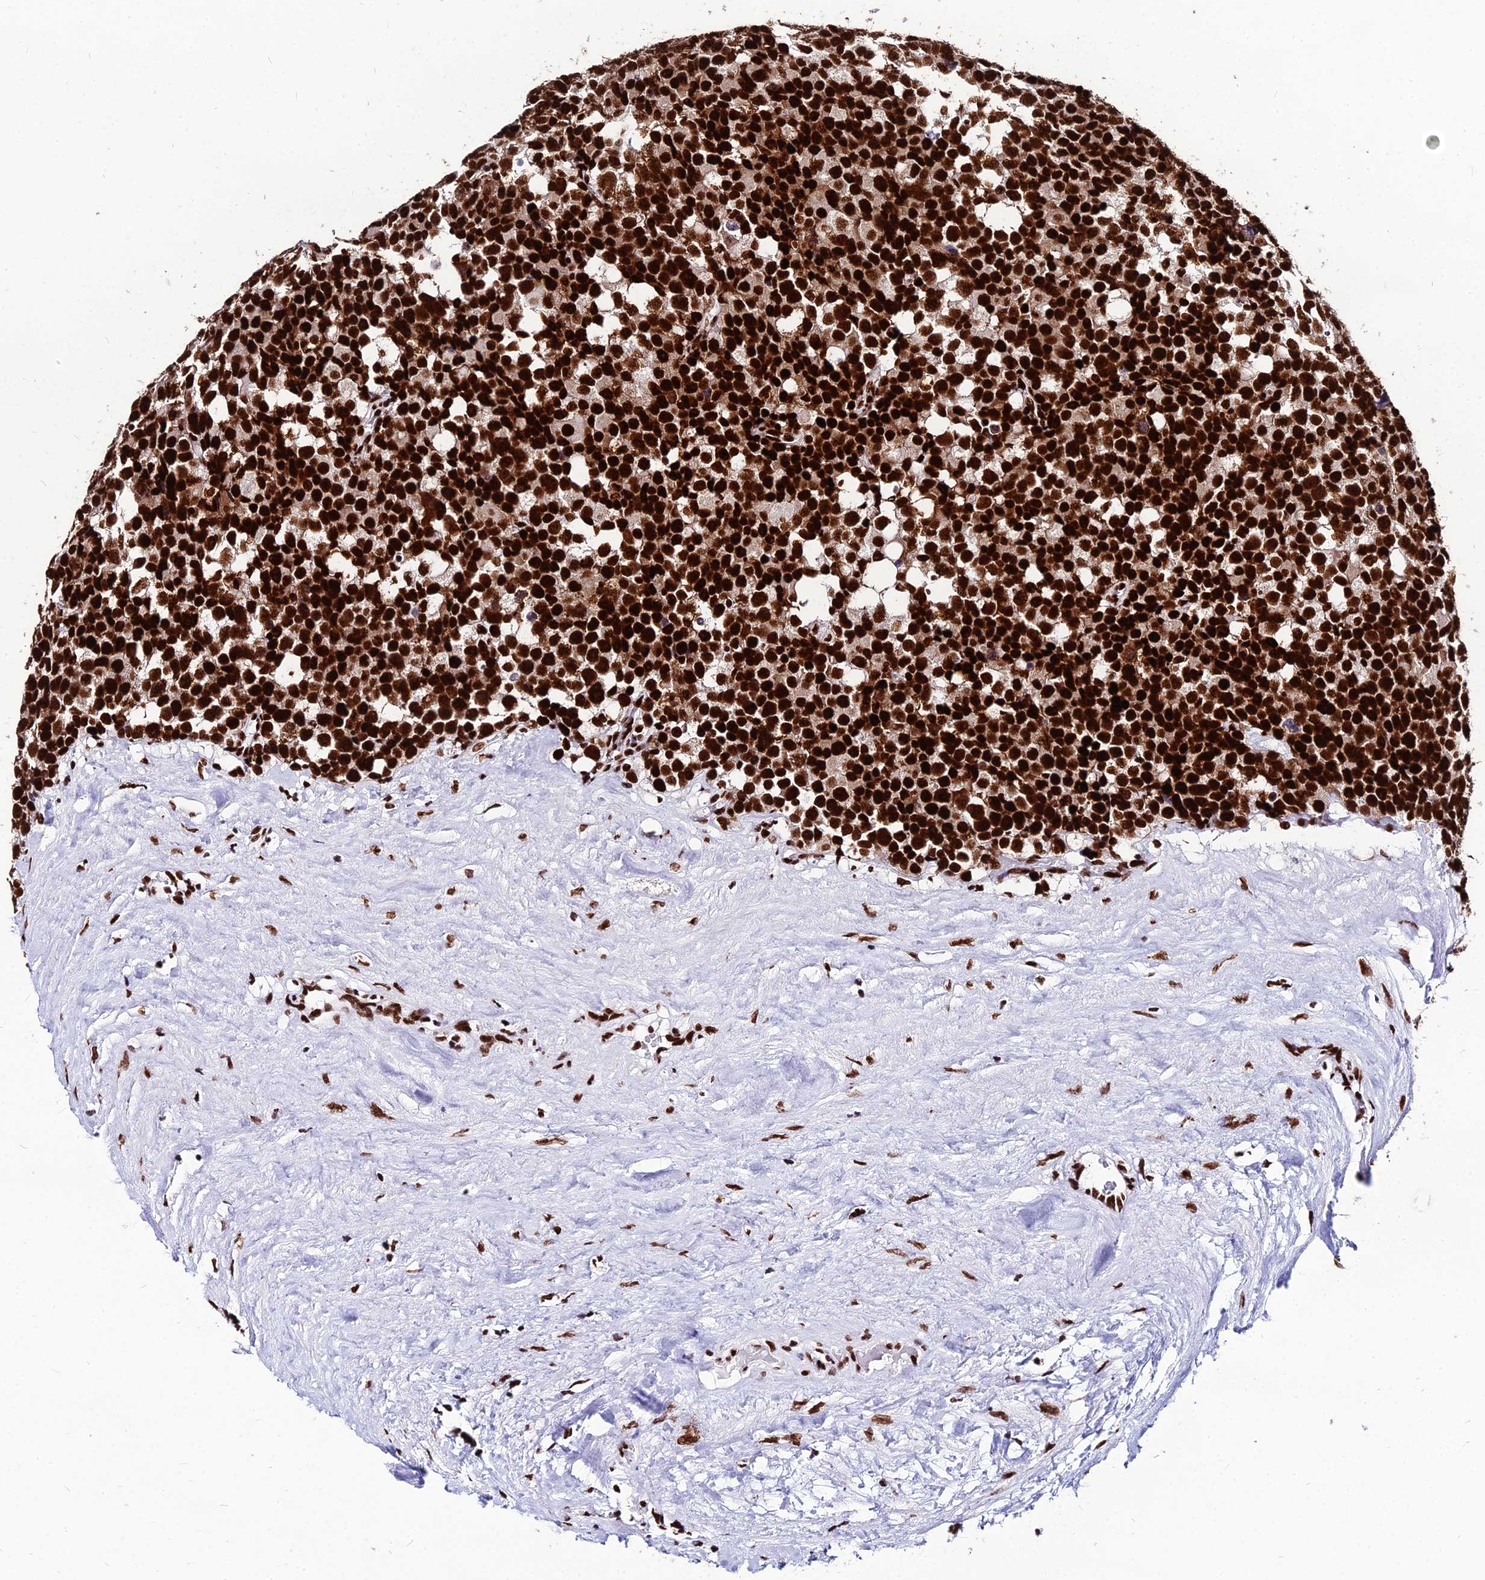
{"staining": {"intensity": "strong", "quantity": ">75%", "location": "nuclear"}, "tissue": "testis cancer", "cell_type": "Tumor cells", "image_type": "cancer", "snomed": [{"axis": "morphology", "description": "Seminoma, NOS"}, {"axis": "topography", "description": "Testis"}], "caption": "Testis seminoma stained with immunohistochemistry (IHC) reveals strong nuclear positivity in approximately >75% of tumor cells. (DAB (3,3'-diaminobenzidine) IHC with brightfield microscopy, high magnification).", "gene": "HNRNPH1", "patient": {"sex": "male", "age": 71}}